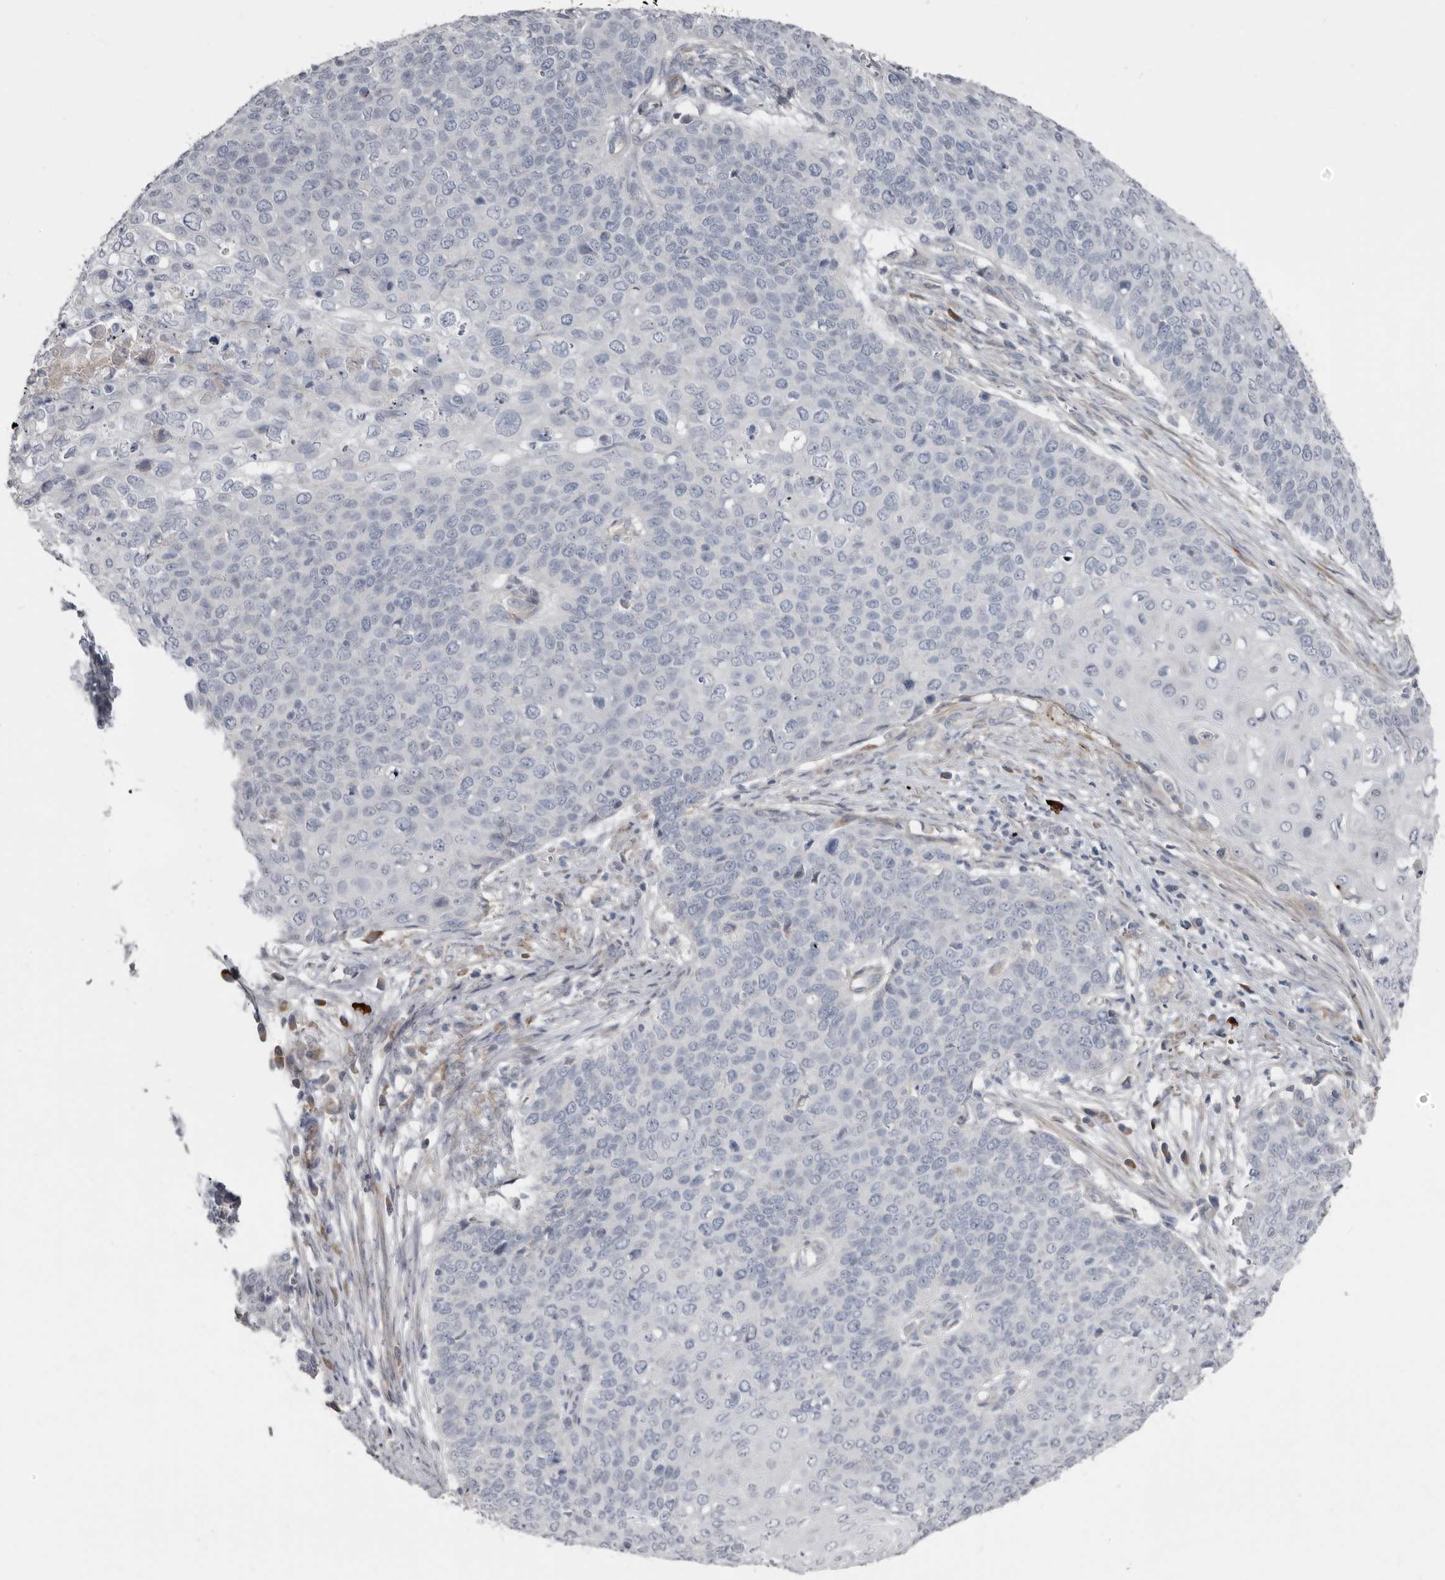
{"staining": {"intensity": "negative", "quantity": "none", "location": "none"}, "tissue": "cervical cancer", "cell_type": "Tumor cells", "image_type": "cancer", "snomed": [{"axis": "morphology", "description": "Squamous cell carcinoma, NOS"}, {"axis": "topography", "description": "Cervix"}], "caption": "DAB immunohistochemical staining of squamous cell carcinoma (cervical) displays no significant staining in tumor cells. Nuclei are stained in blue.", "gene": "ZNF114", "patient": {"sex": "female", "age": 39}}